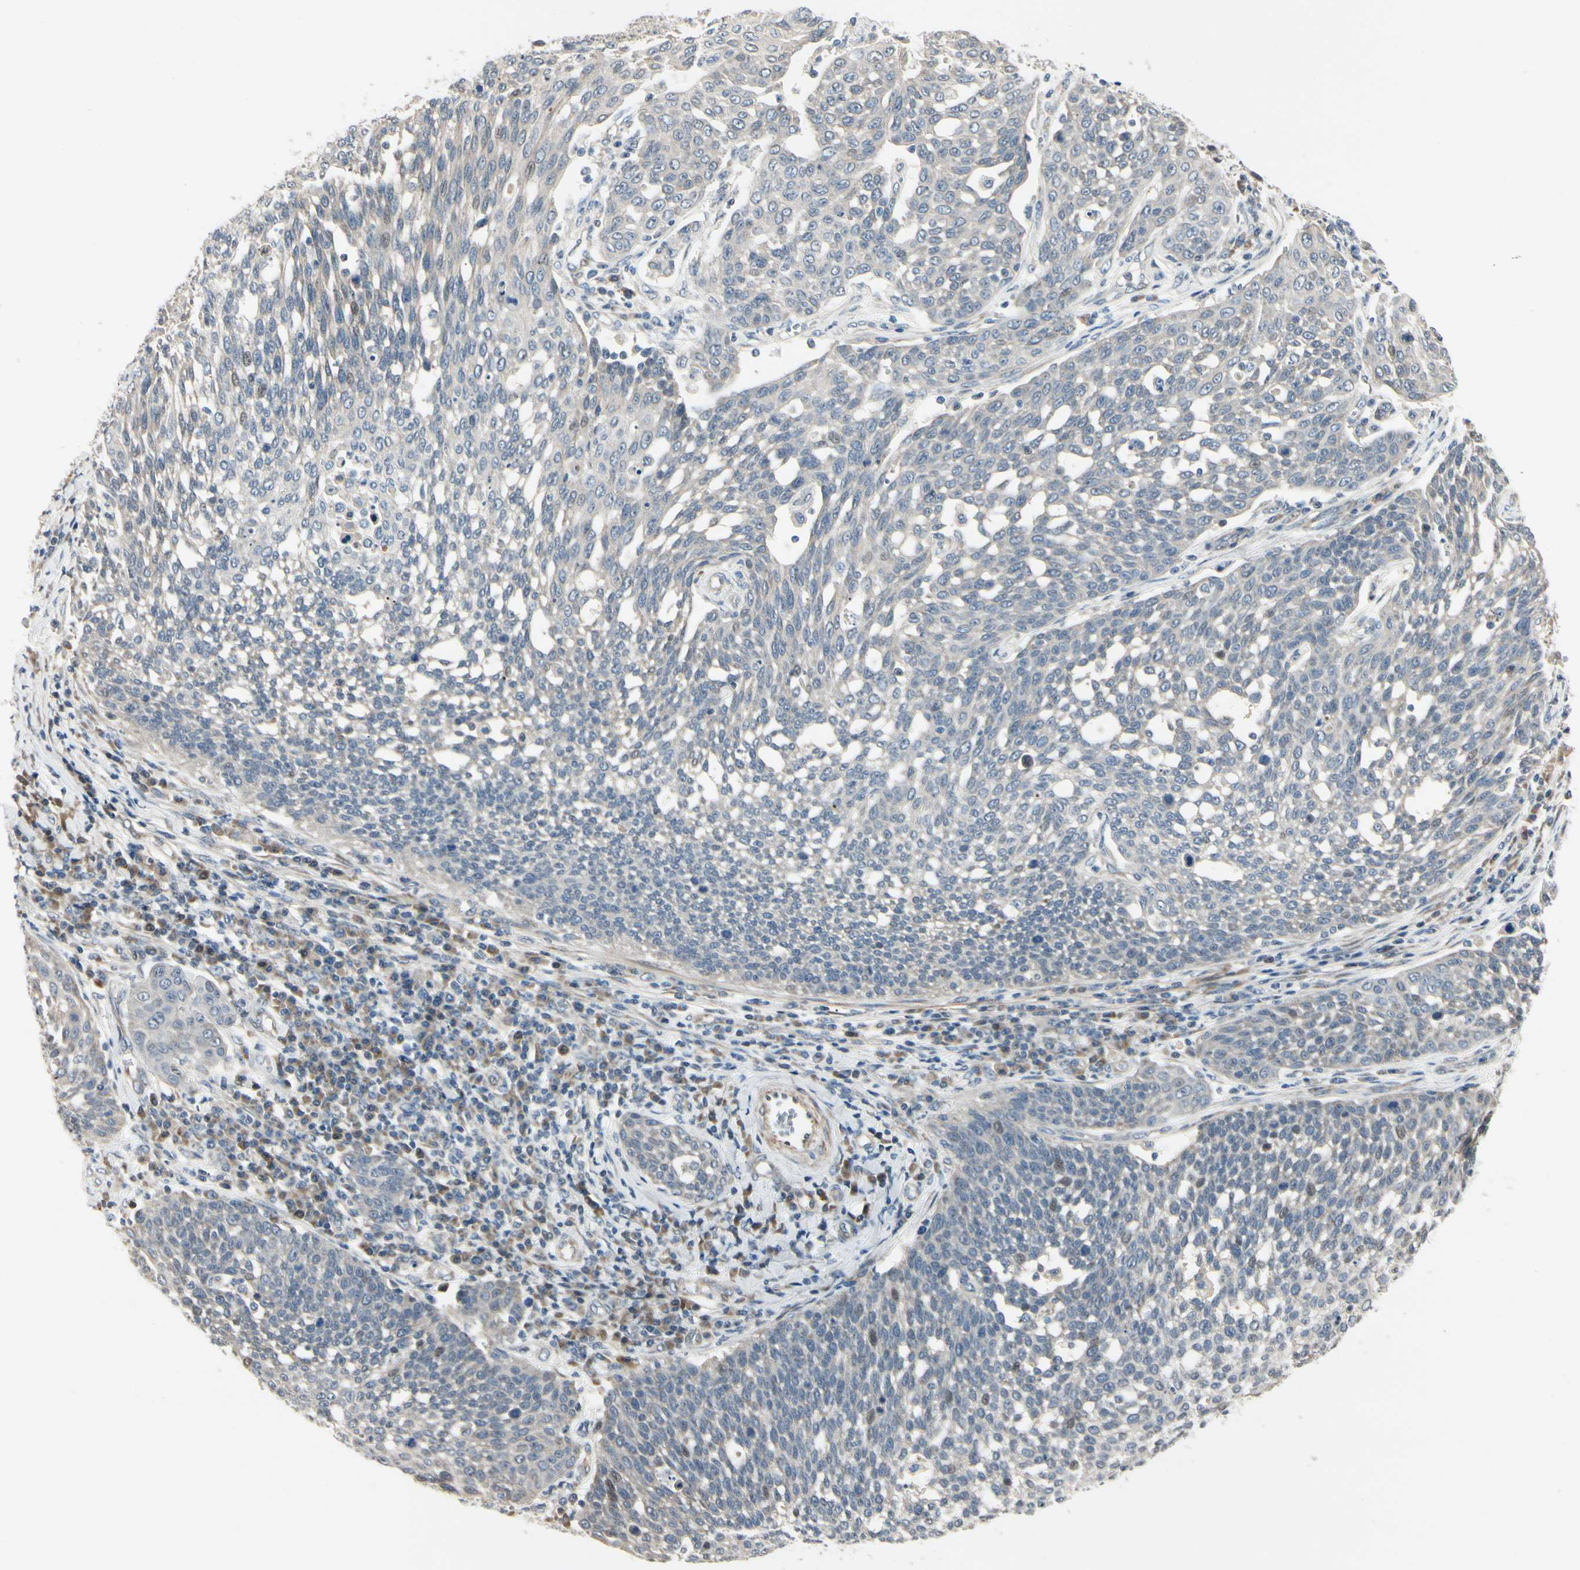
{"staining": {"intensity": "negative", "quantity": "none", "location": "none"}, "tissue": "cervical cancer", "cell_type": "Tumor cells", "image_type": "cancer", "snomed": [{"axis": "morphology", "description": "Squamous cell carcinoma, NOS"}, {"axis": "topography", "description": "Cervix"}], "caption": "Image shows no protein expression in tumor cells of cervical squamous cell carcinoma tissue.", "gene": "P4HA3", "patient": {"sex": "female", "age": 34}}